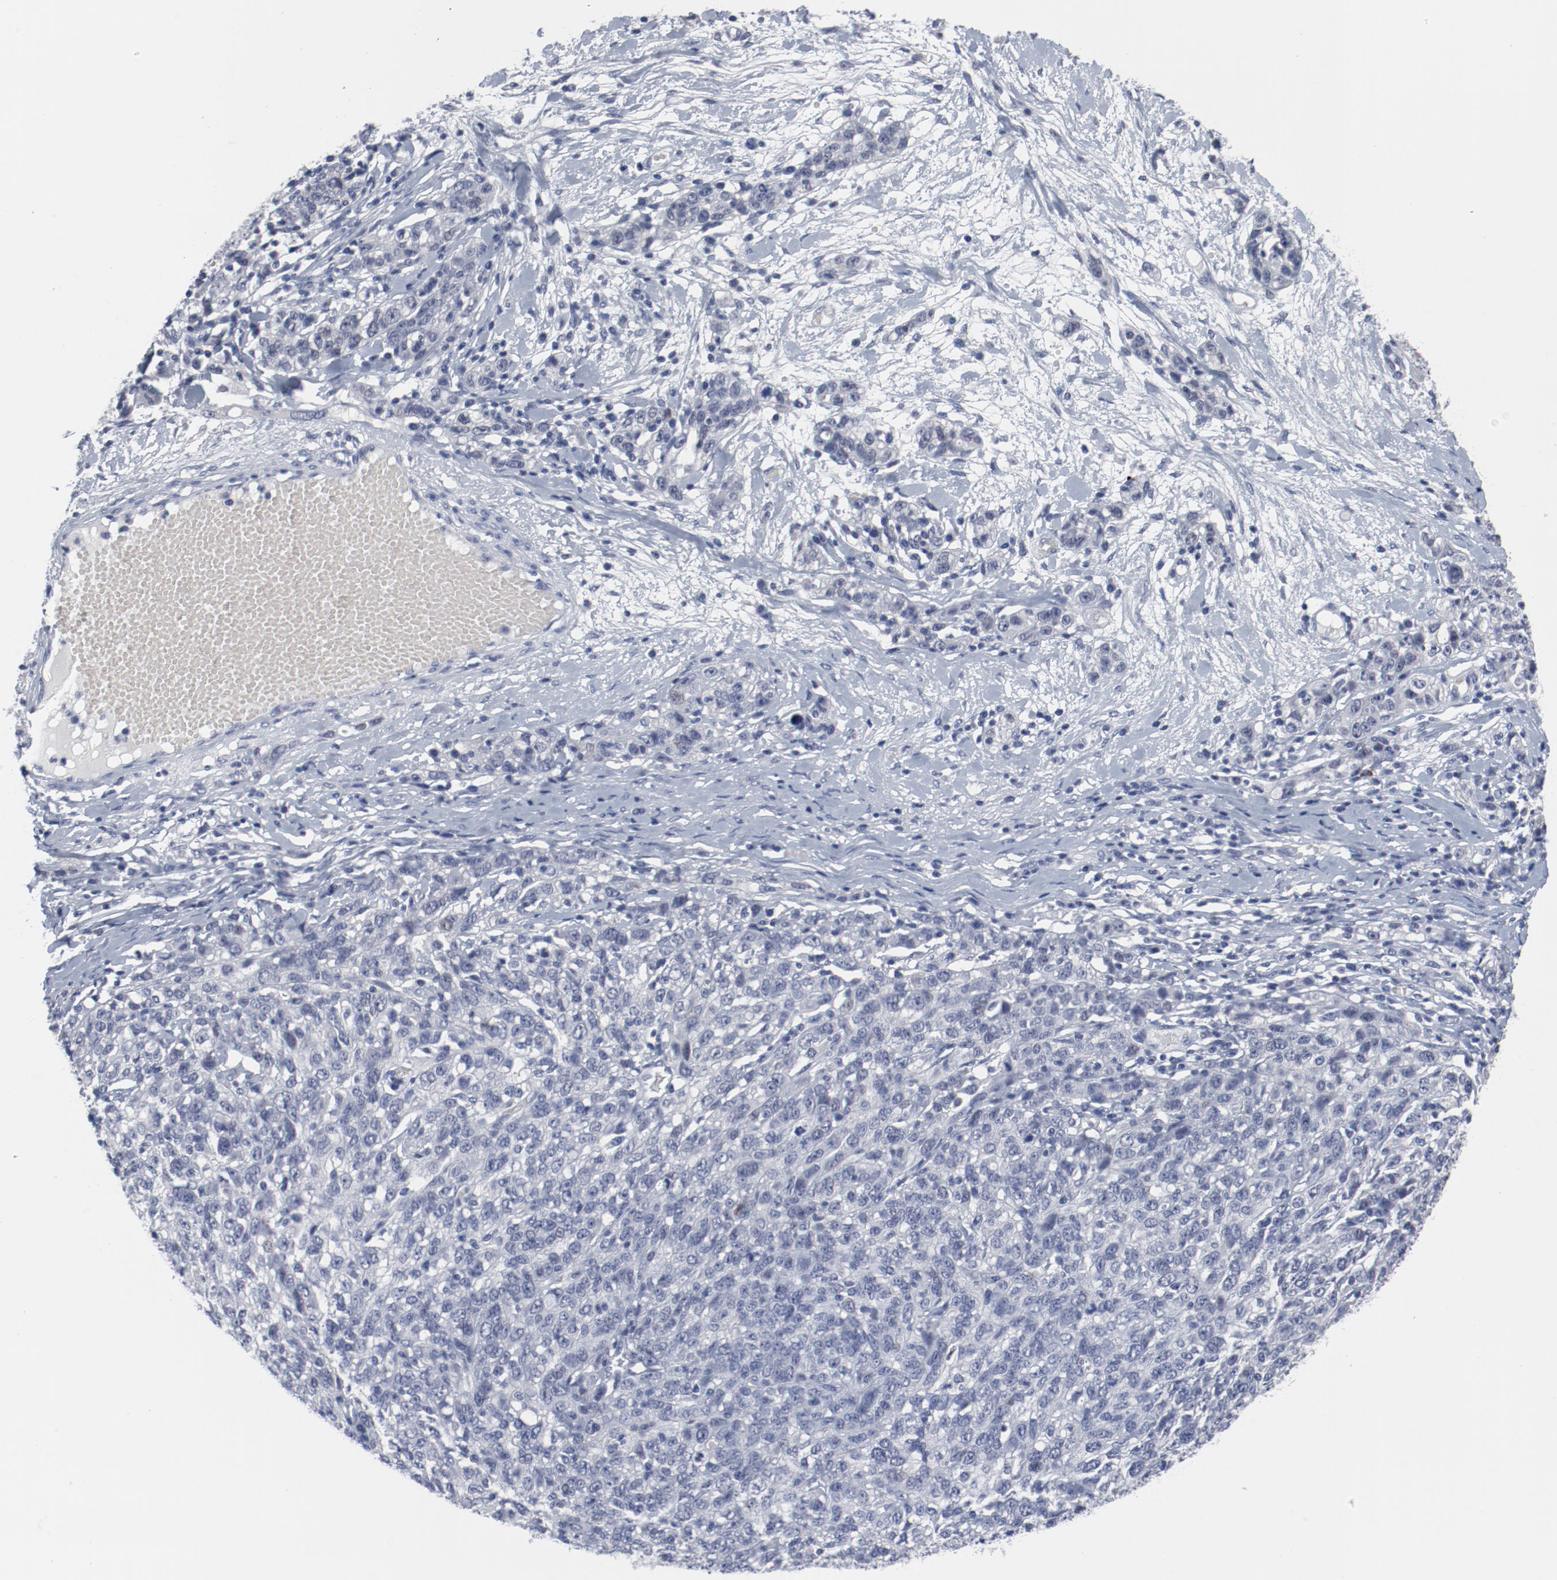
{"staining": {"intensity": "negative", "quantity": "none", "location": "none"}, "tissue": "ovarian cancer", "cell_type": "Tumor cells", "image_type": "cancer", "snomed": [{"axis": "morphology", "description": "Cystadenocarcinoma, serous, NOS"}, {"axis": "topography", "description": "Ovary"}], "caption": "Histopathology image shows no significant protein staining in tumor cells of ovarian serous cystadenocarcinoma.", "gene": "ANKLE2", "patient": {"sex": "female", "age": 71}}